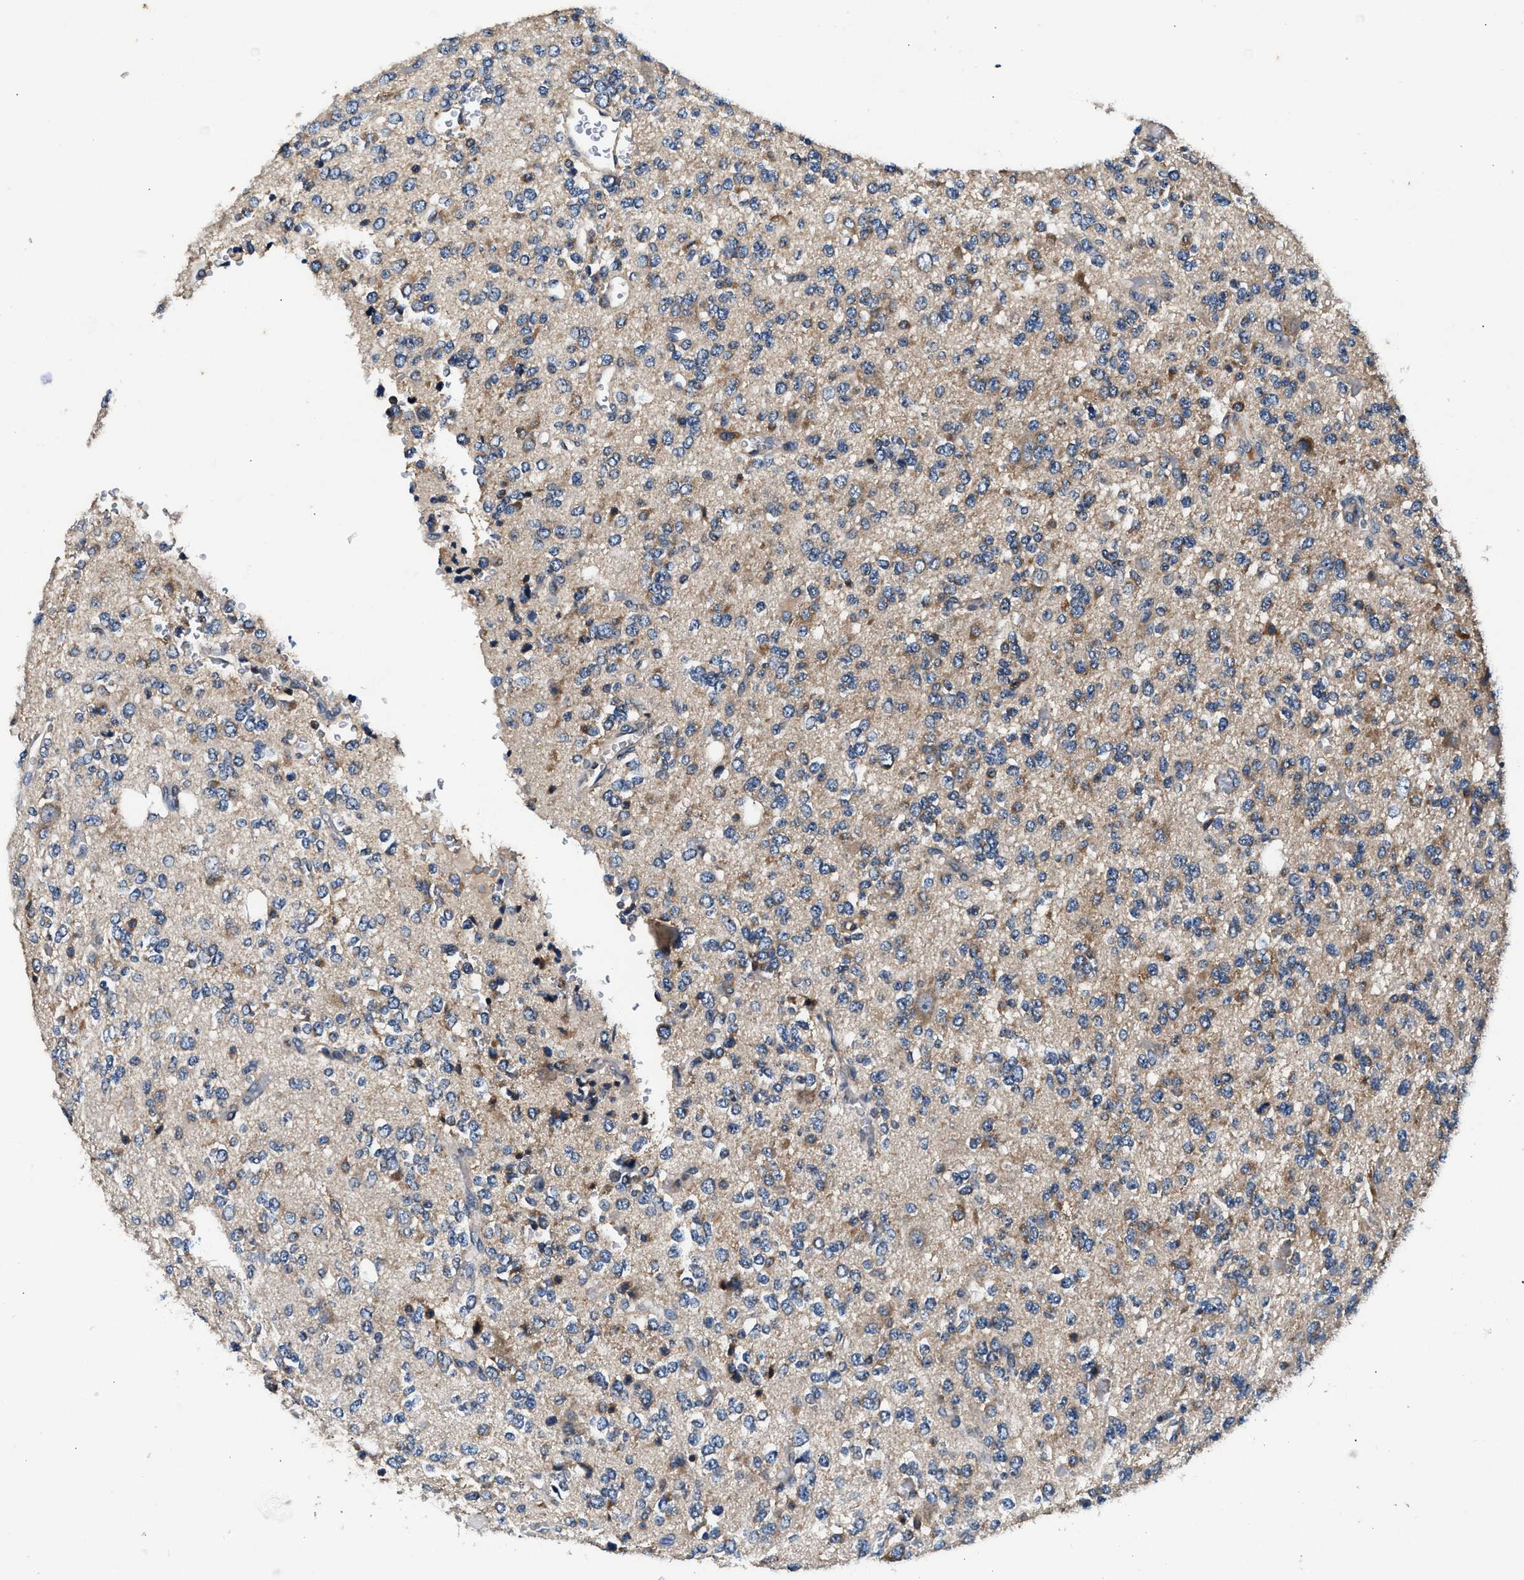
{"staining": {"intensity": "moderate", "quantity": ">75%", "location": "cytoplasmic/membranous"}, "tissue": "glioma", "cell_type": "Tumor cells", "image_type": "cancer", "snomed": [{"axis": "morphology", "description": "Glioma, malignant, Low grade"}, {"axis": "topography", "description": "Brain"}], "caption": "Protein analysis of glioma tissue exhibits moderate cytoplasmic/membranous expression in about >75% of tumor cells.", "gene": "IMMT", "patient": {"sex": "male", "age": 38}}